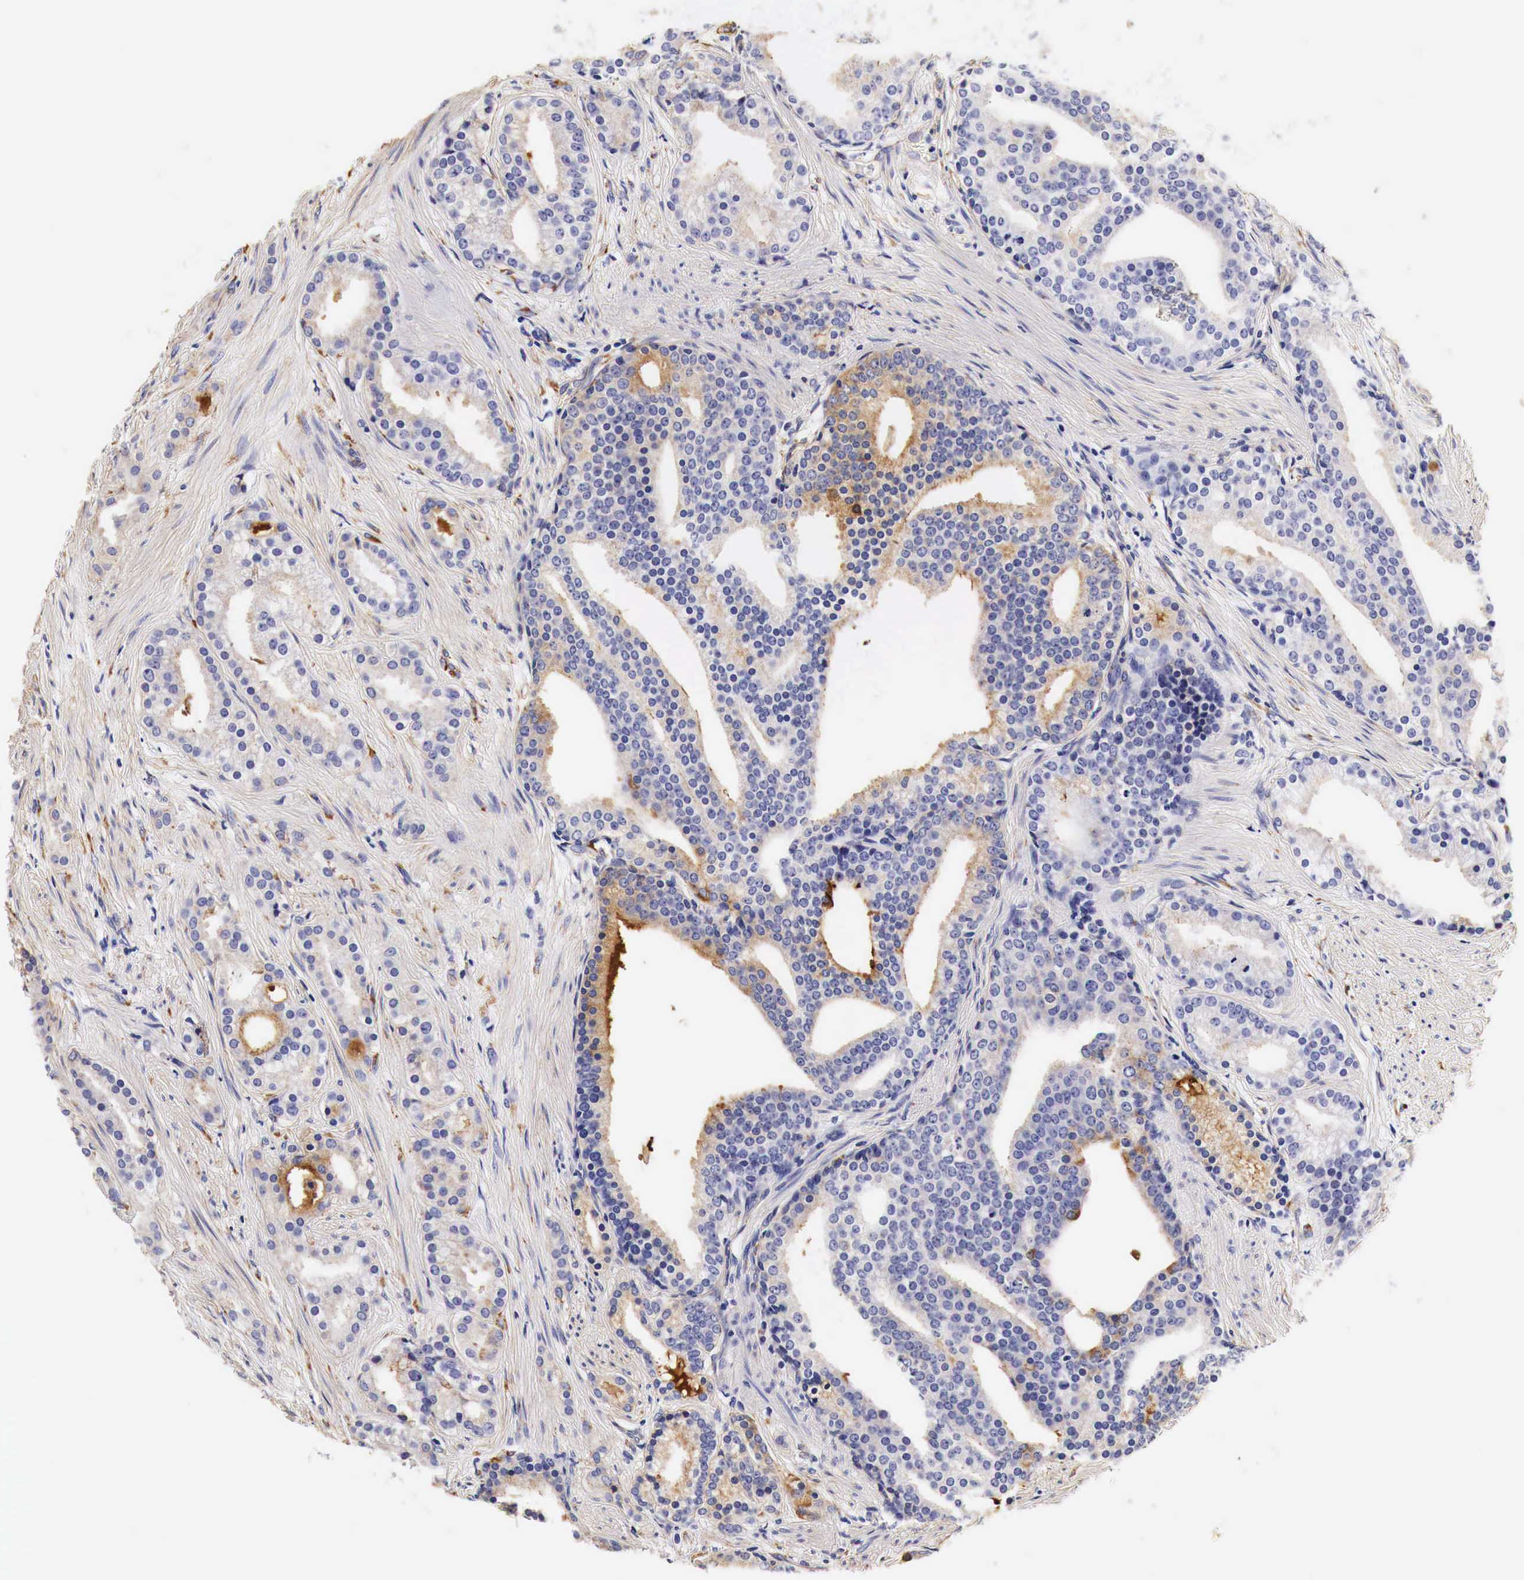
{"staining": {"intensity": "weak", "quantity": "<25%", "location": "cytoplasmic/membranous"}, "tissue": "prostate cancer", "cell_type": "Tumor cells", "image_type": "cancer", "snomed": [{"axis": "morphology", "description": "Adenocarcinoma, Low grade"}, {"axis": "topography", "description": "Prostate"}], "caption": "DAB (3,3'-diaminobenzidine) immunohistochemical staining of human prostate cancer (adenocarcinoma (low-grade)) displays no significant expression in tumor cells.", "gene": "LAMB2", "patient": {"sex": "male", "age": 71}}